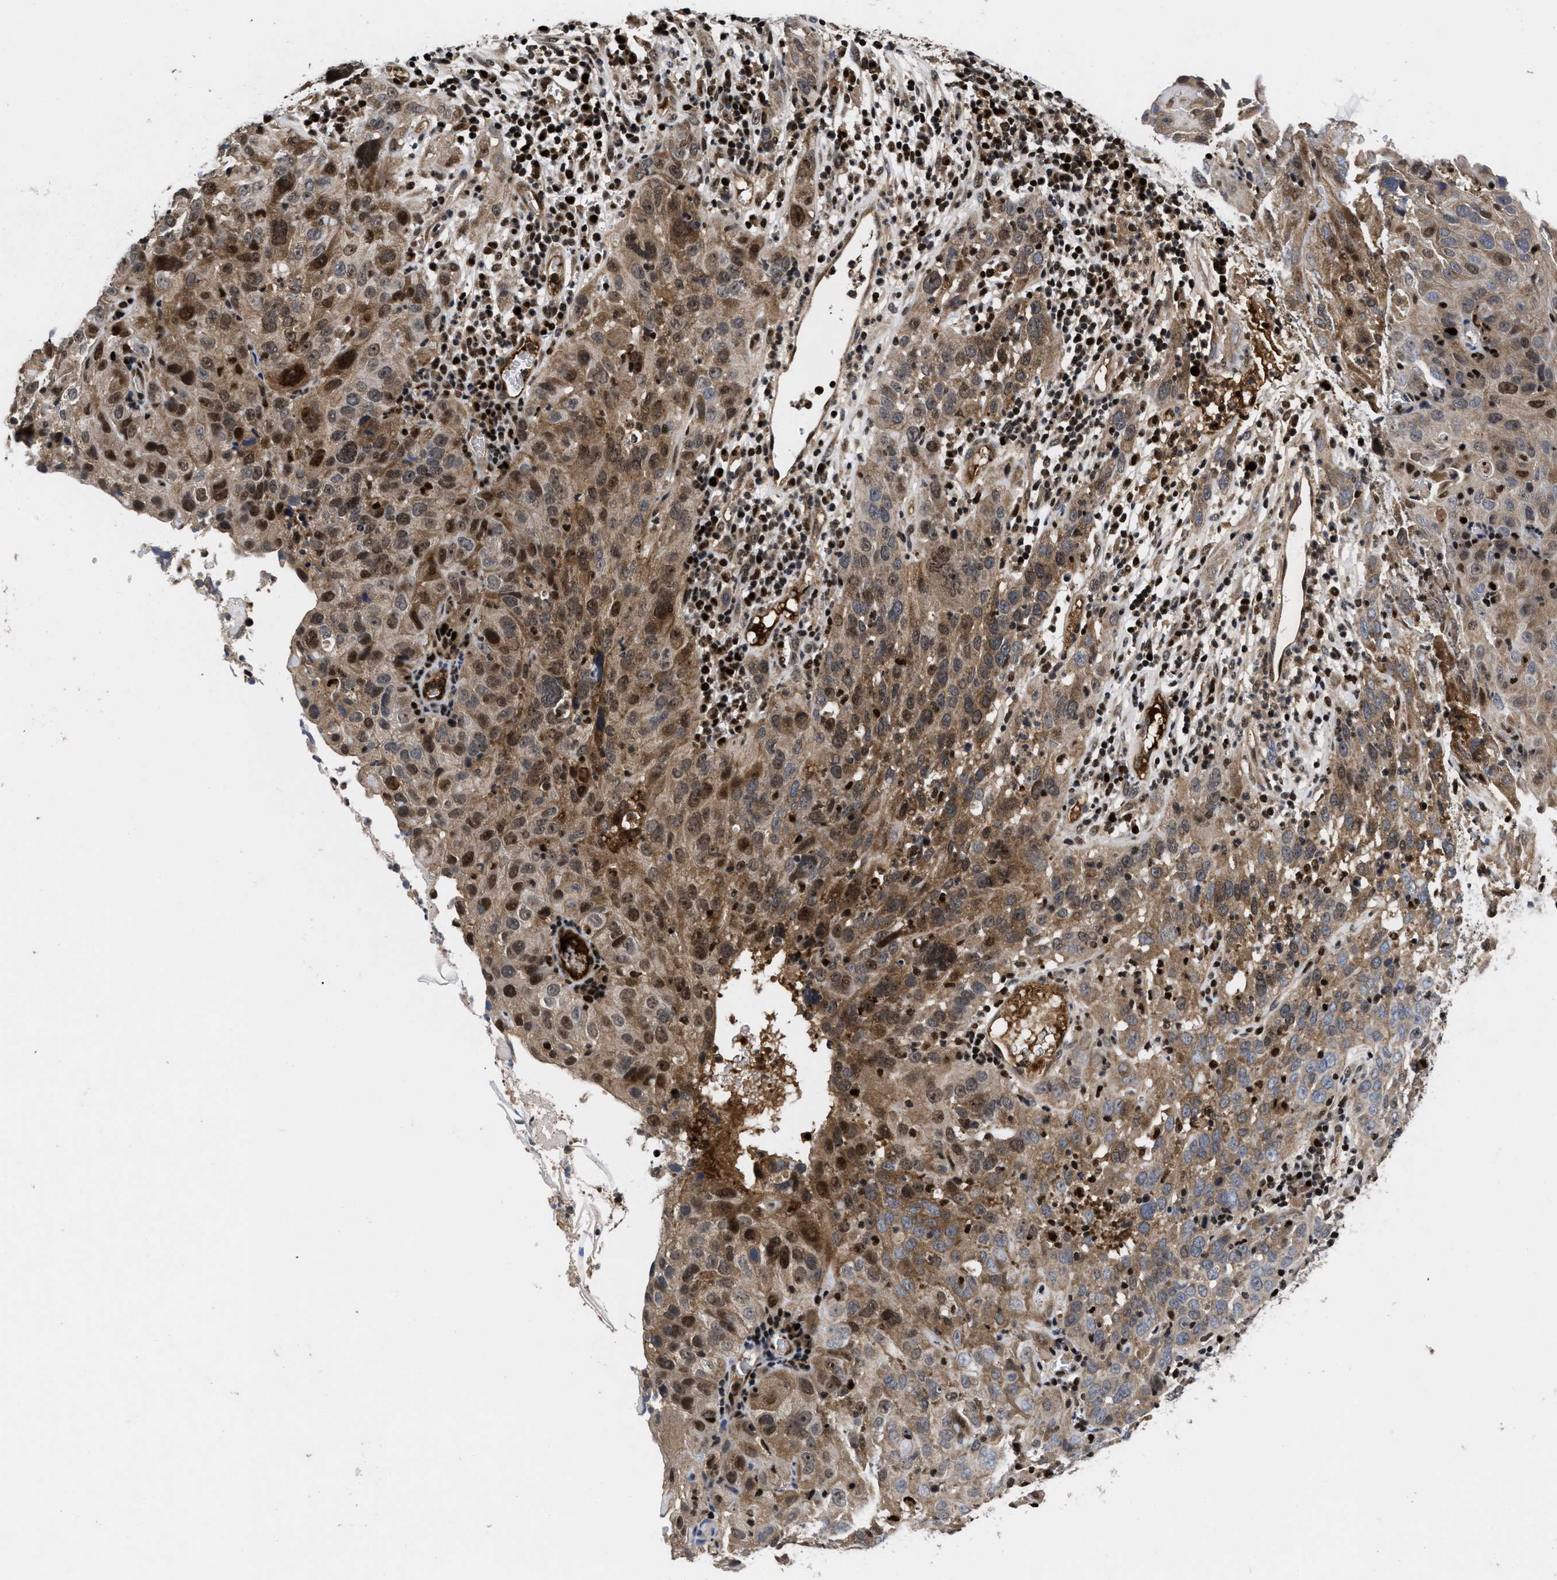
{"staining": {"intensity": "moderate", "quantity": "25%-75%", "location": "cytoplasmic/membranous,nuclear"}, "tissue": "cervical cancer", "cell_type": "Tumor cells", "image_type": "cancer", "snomed": [{"axis": "morphology", "description": "Squamous cell carcinoma, NOS"}, {"axis": "topography", "description": "Cervix"}], "caption": "Protein expression analysis of cervical cancer (squamous cell carcinoma) displays moderate cytoplasmic/membranous and nuclear staining in about 25%-75% of tumor cells. The staining is performed using DAB brown chromogen to label protein expression. The nuclei are counter-stained blue using hematoxylin.", "gene": "FAM200A", "patient": {"sex": "female", "age": 32}}